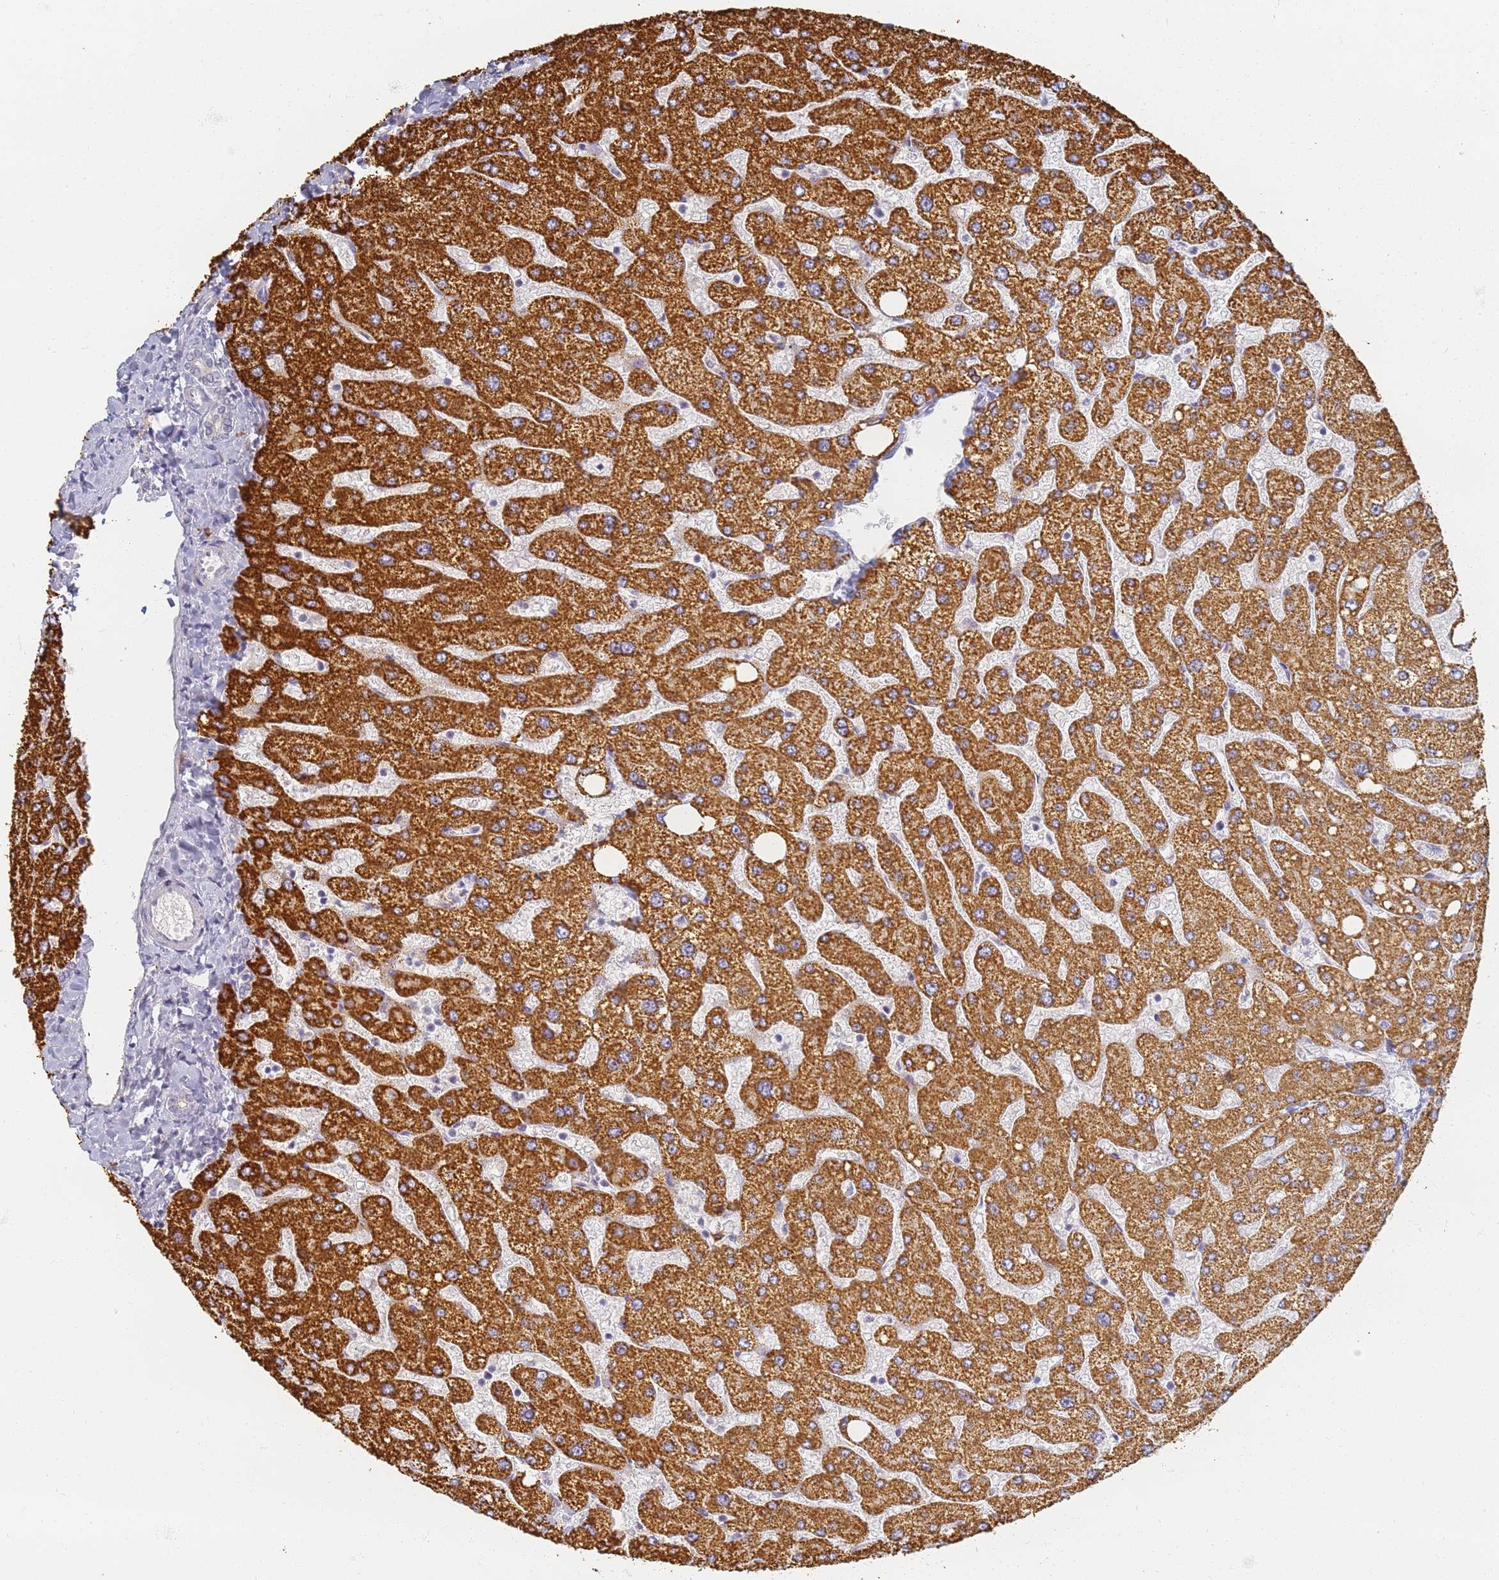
{"staining": {"intensity": "negative", "quantity": "none", "location": "none"}, "tissue": "liver", "cell_type": "Cholangiocytes", "image_type": "normal", "snomed": [{"axis": "morphology", "description": "Normal tissue, NOS"}, {"axis": "topography", "description": "Liver"}], "caption": "Immunohistochemical staining of normal liver shows no significant expression in cholangiocytes.", "gene": "SLC38A9", "patient": {"sex": "male", "age": 55}}